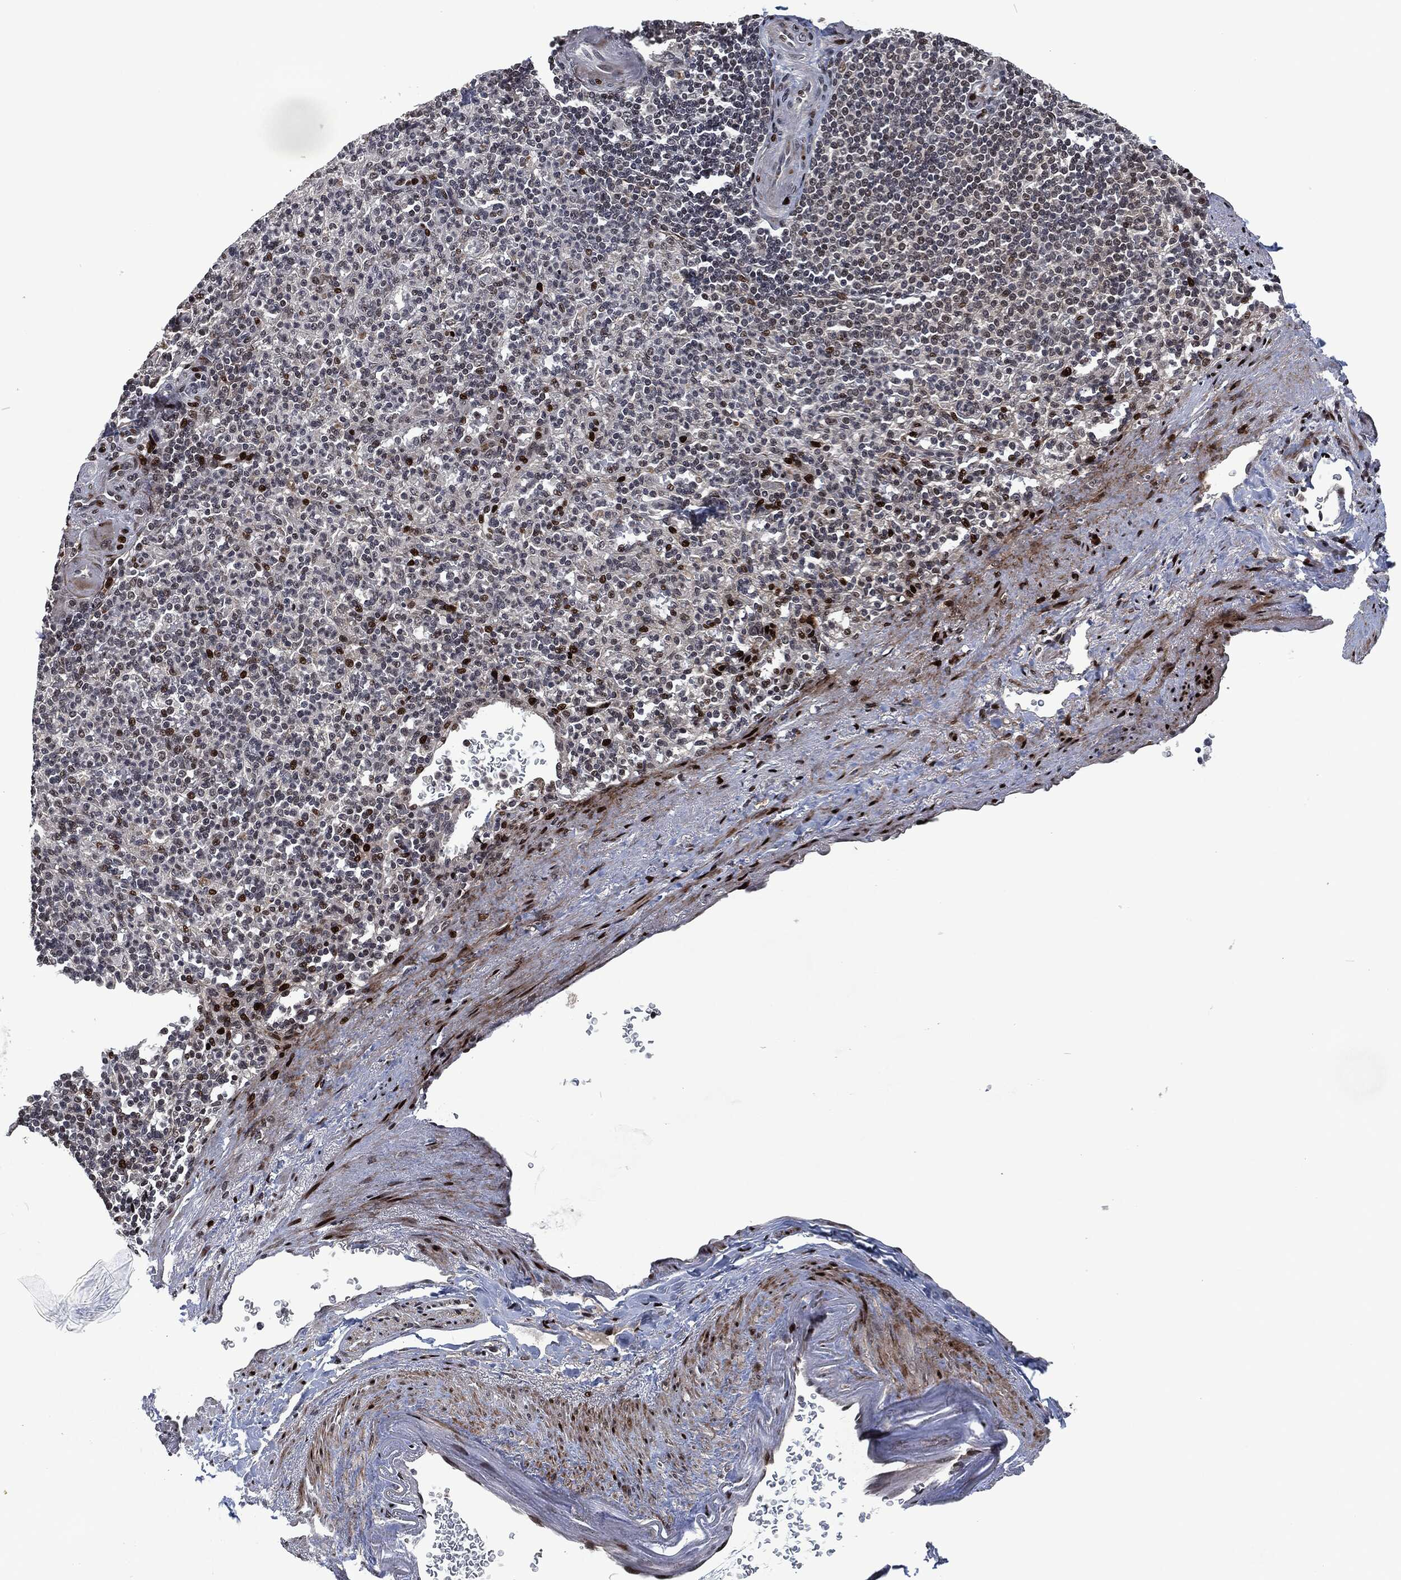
{"staining": {"intensity": "strong", "quantity": "<25%", "location": "nuclear"}, "tissue": "spleen", "cell_type": "Cells in red pulp", "image_type": "normal", "snomed": [{"axis": "morphology", "description": "Normal tissue, NOS"}, {"axis": "topography", "description": "Spleen"}], "caption": "Cells in red pulp demonstrate medium levels of strong nuclear staining in about <25% of cells in unremarkable human spleen. (DAB (3,3'-diaminobenzidine) IHC with brightfield microscopy, high magnification).", "gene": "EGFR", "patient": {"sex": "female", "age": 74}}